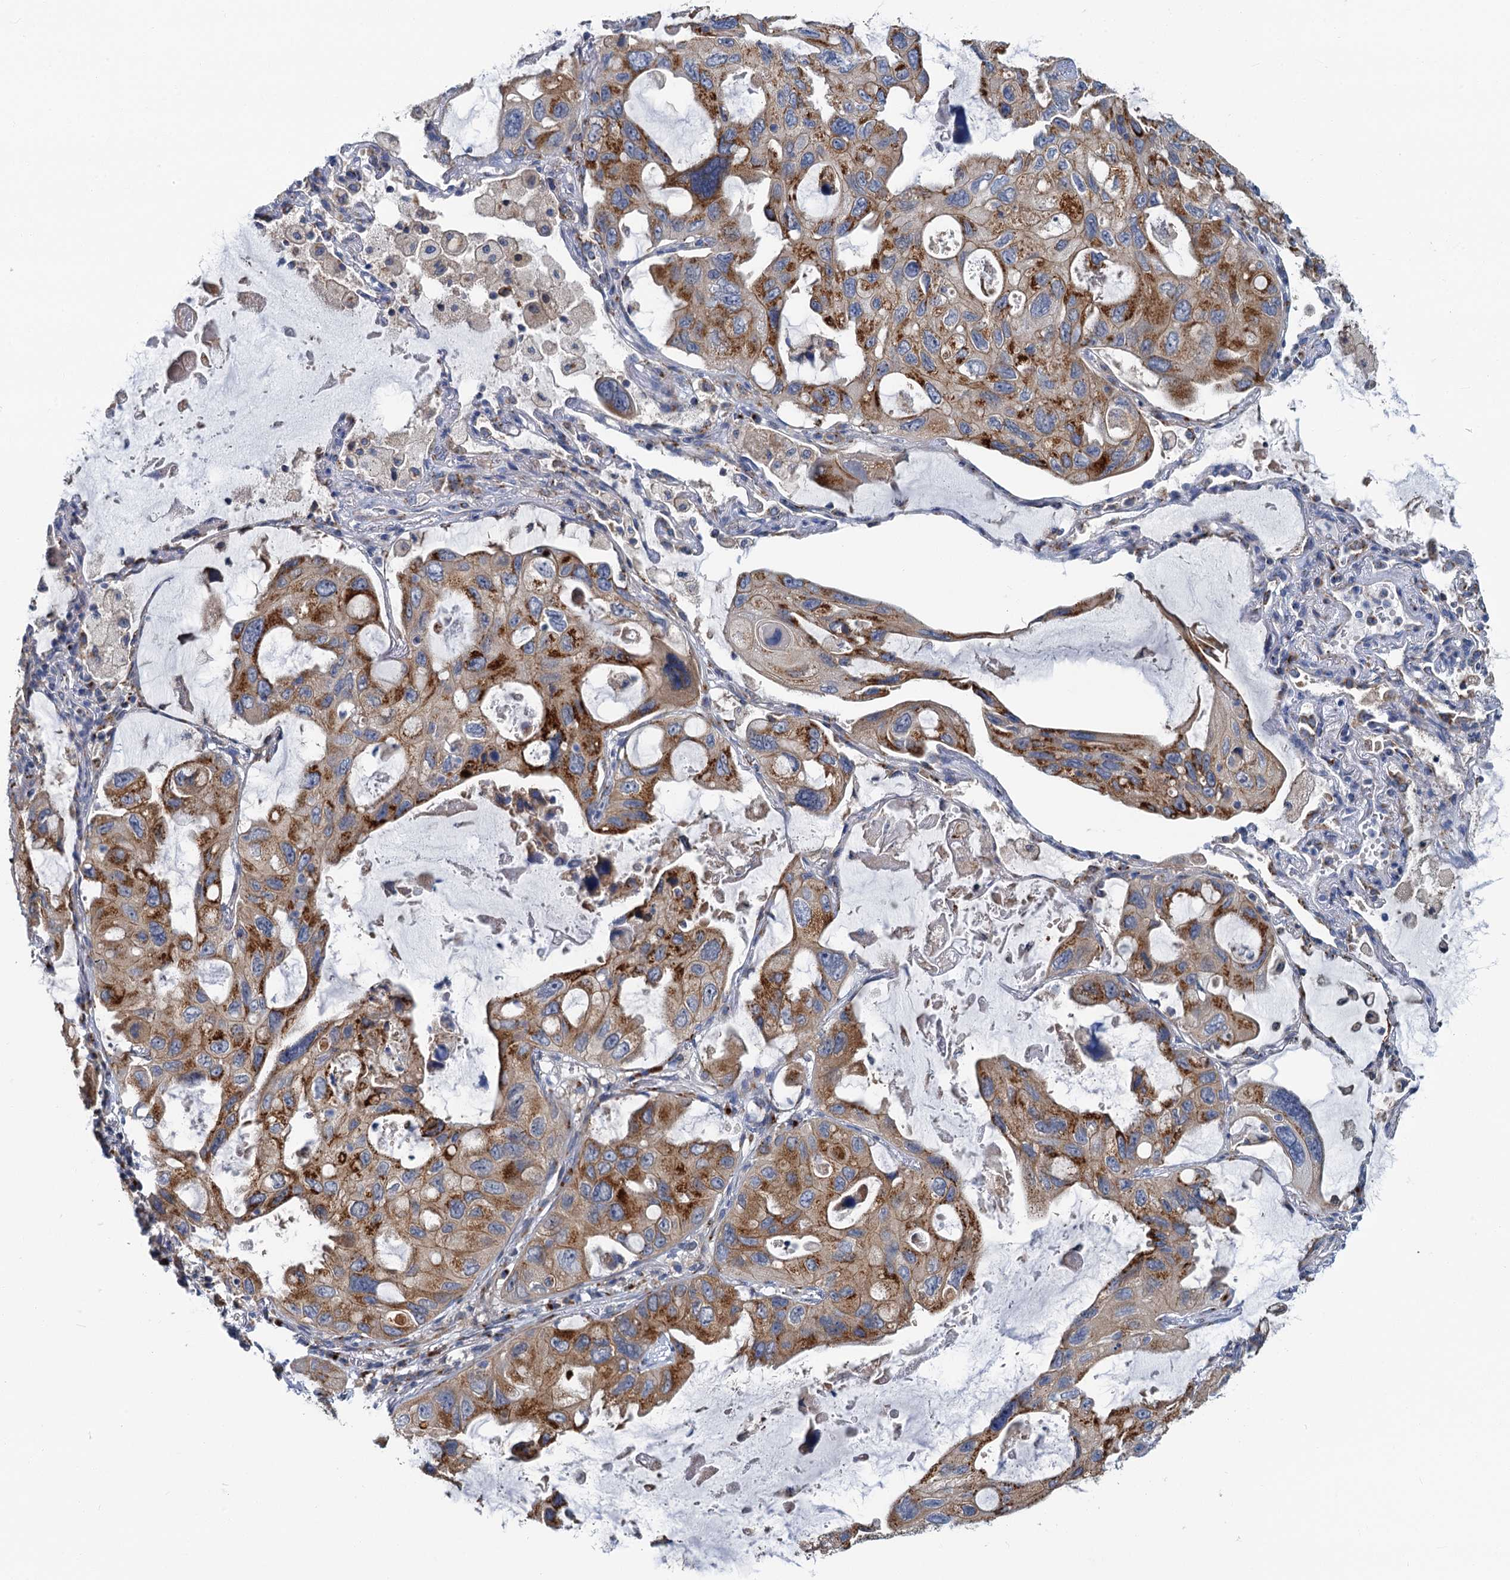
{"staining": {"intensity": "moderate", "quantity": ">75%", "location": "cytoplasmic/membranous"}, "tissue": "lung cancer", "cell_type": "Tumor cells", "image_type": "cancer", "snomed": [{"axis": "morphology", "description": "Squamous cell carcinoma, NOS"}, {"axis": "topography", "description": "Lung"}], "caption": "DAB (3,3'-diaminobenzidine) immunohistochemical staining of human lung cancer reveals moderate cytoplasmic/membranous protein positivity in about >75% of tumor cells. (brown staining indicates protein expression, while blue staining denotes nuclei).", "gene": "BET1L", "patient": {"sex": "female", "age": 73}}